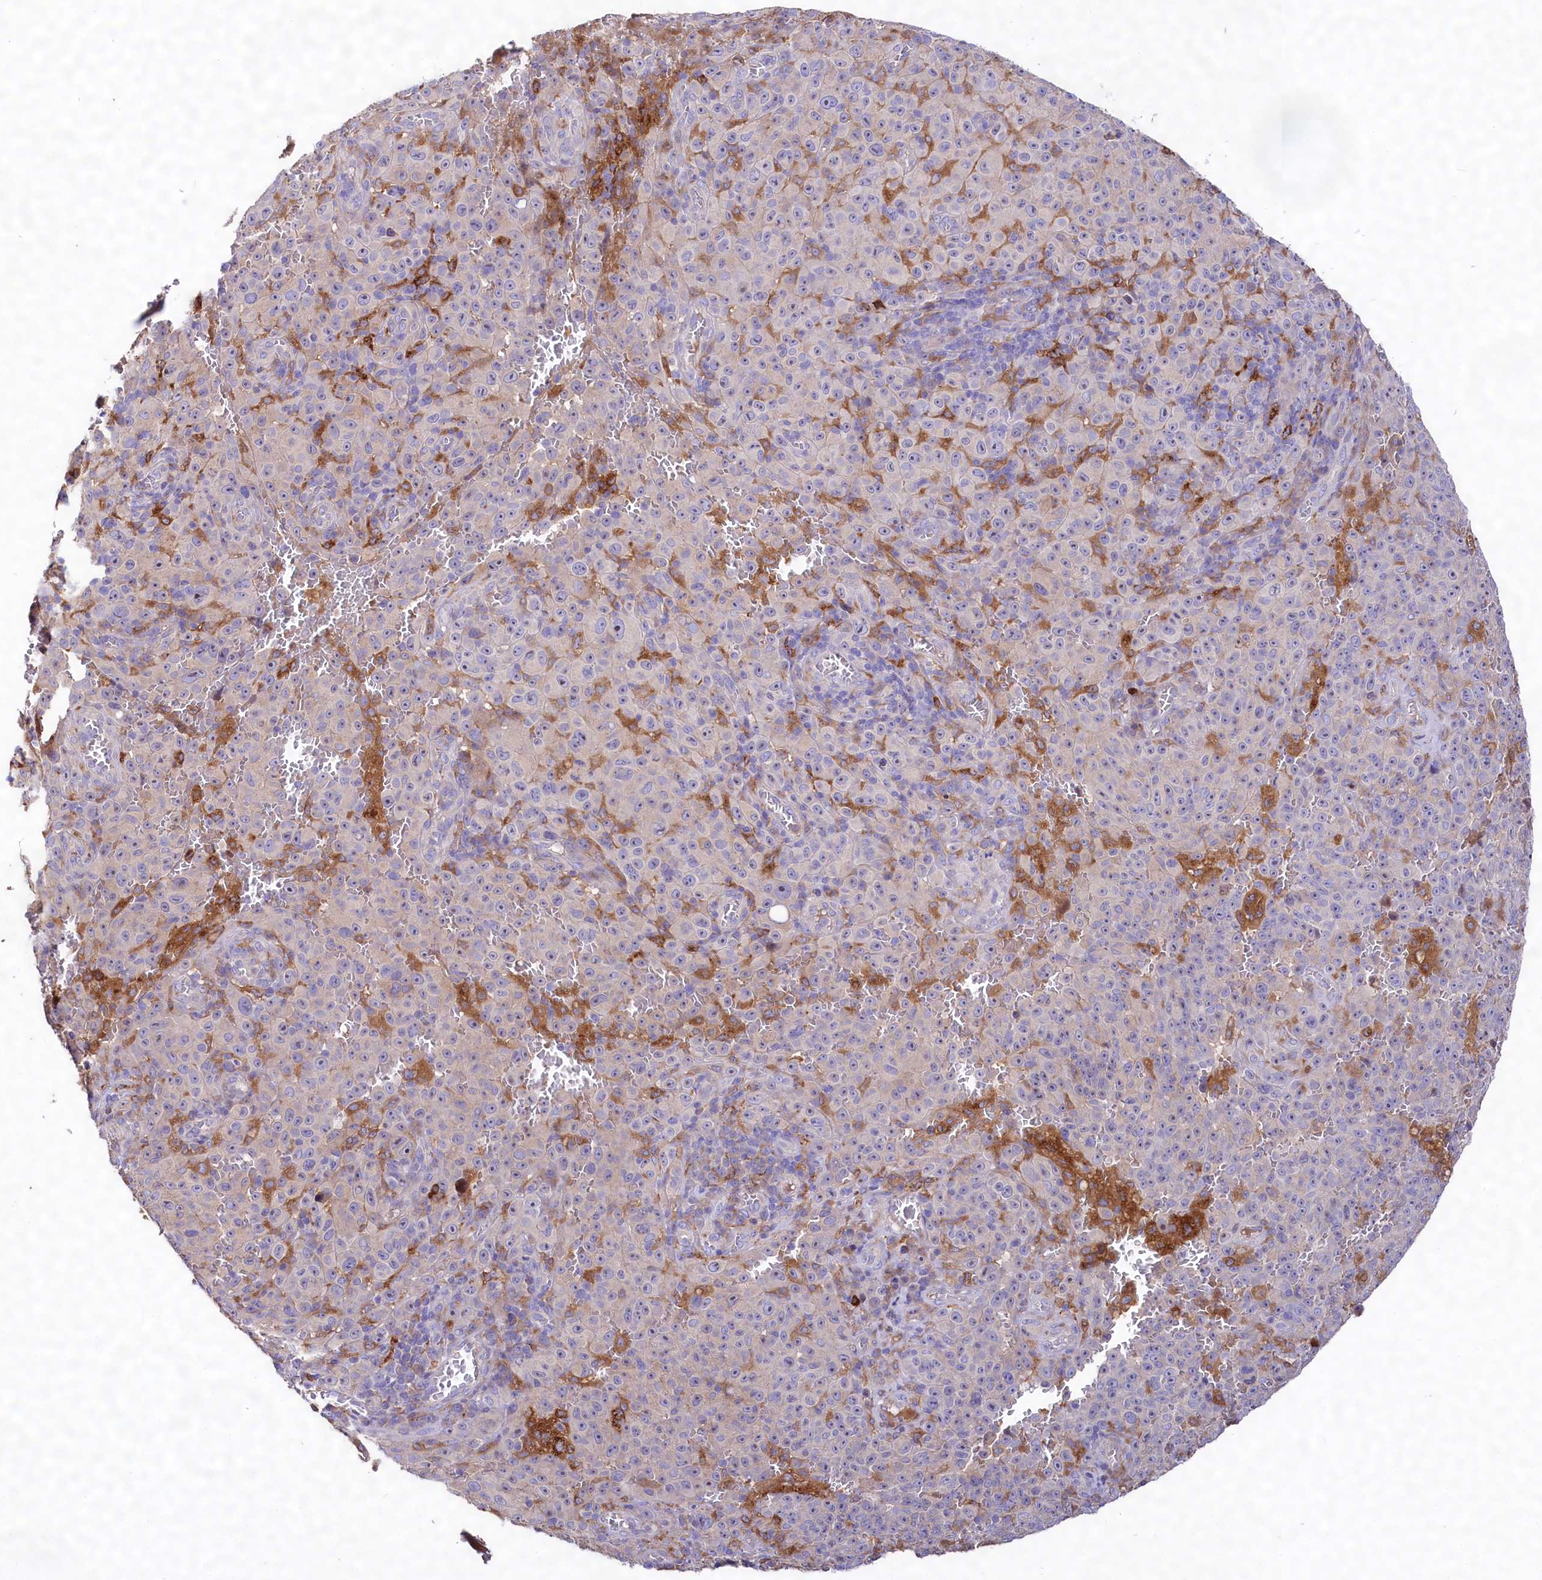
{"staining": {"intensity": "negative", "quantity": "none", "location": "none"}, "tissue": "melanoma", "cell_type": "Tumor cells", "image_type": "cancer", "snomed": [{"axis": "morphology", "description": "Malignant melanoma, NOS"}, {"axis": "topography", "description": "Skin"}], "caption": "Tumor cells are negative for brown protein staining in malignant melanoma.", "gene": "DMXL2", "patient": {"sex": "female", "age": 82}}